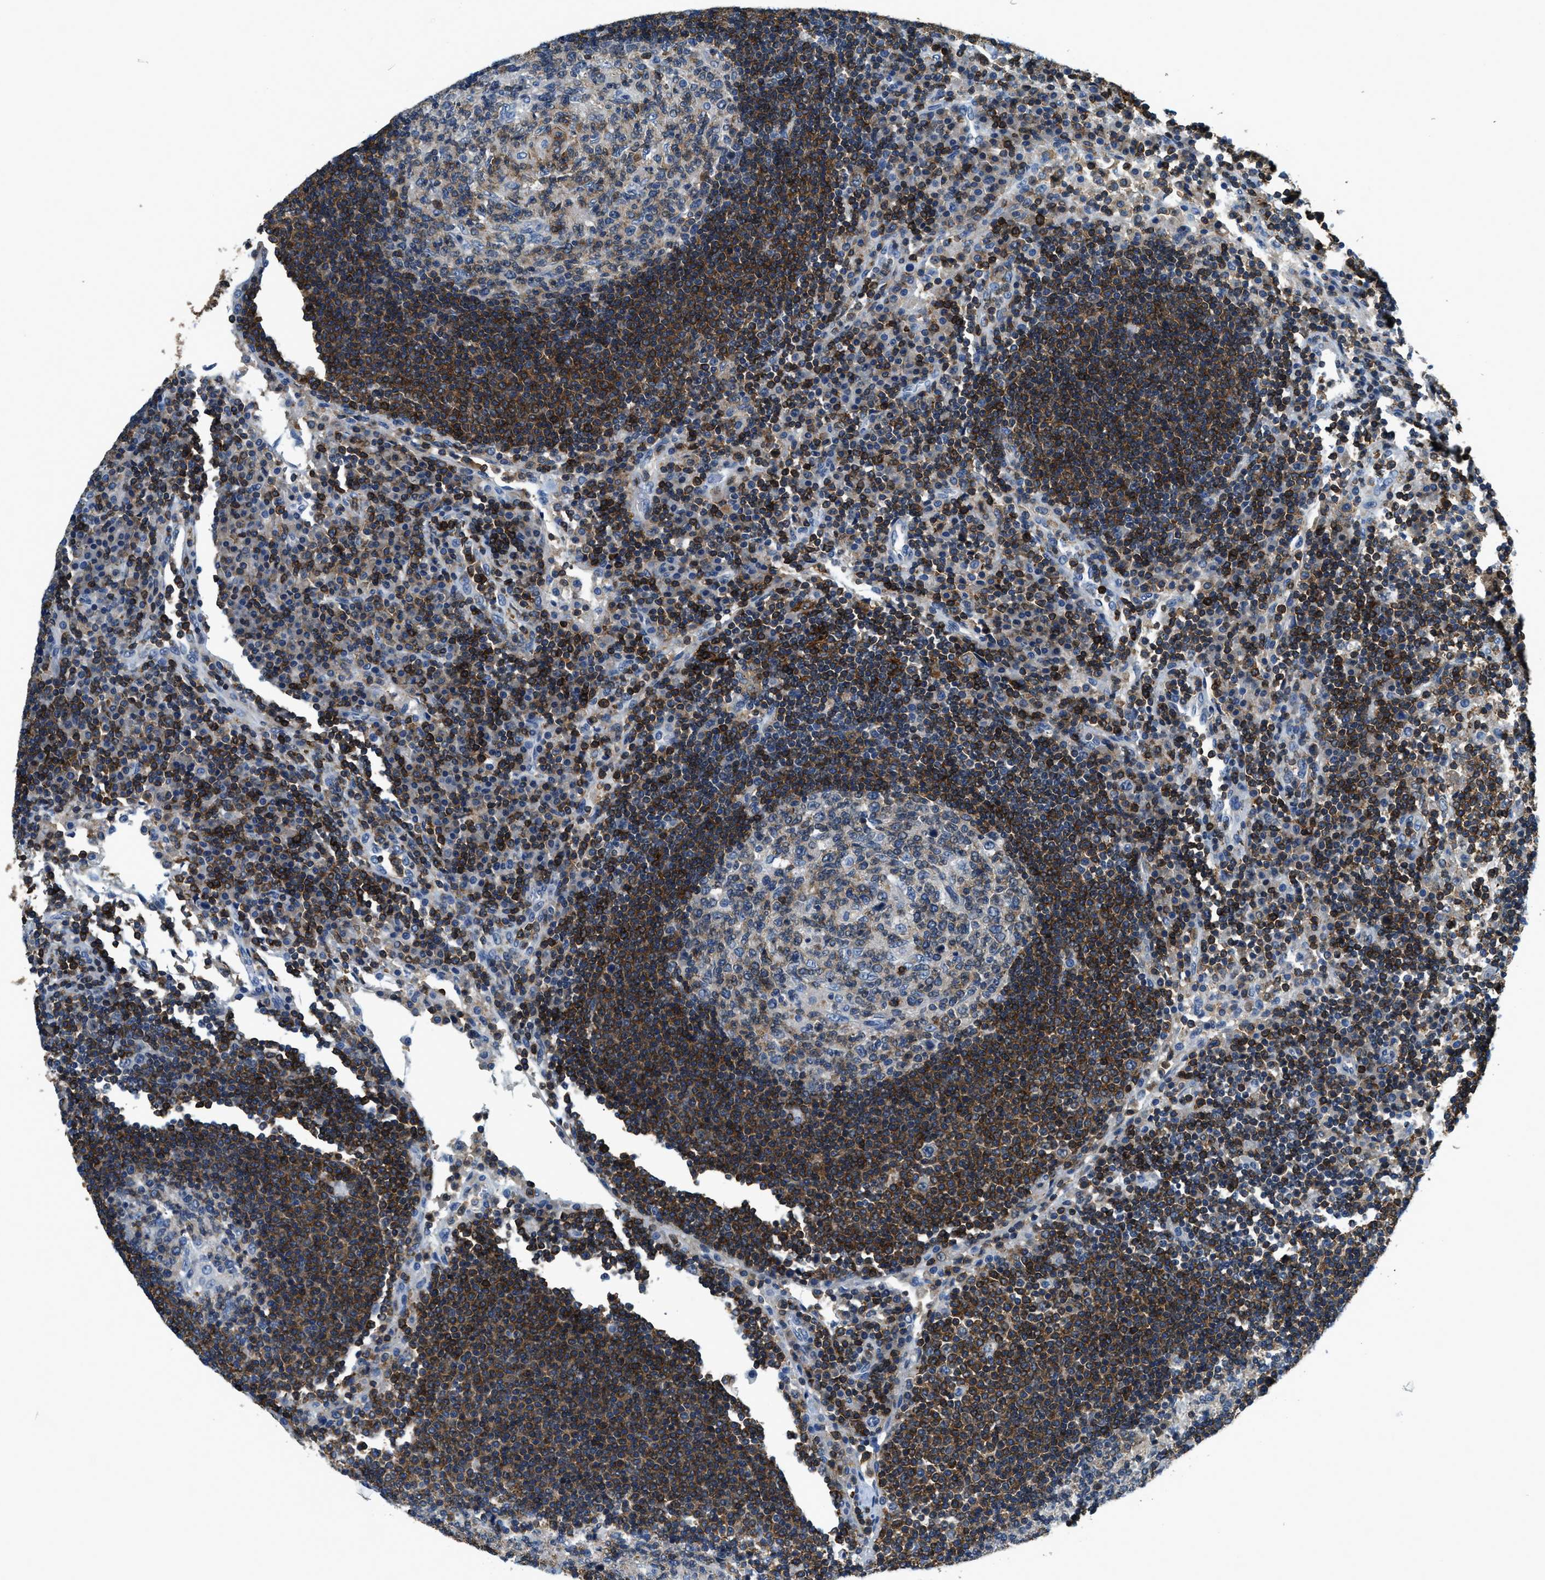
{"staining": {"intensity": "moderate", "quantity": "25%-75%", "location": "cytoplasmic/membranous"}, "tissue": "lymph node", "cell_type": "Germinal center cells", "image_type": "normal", "snomed": [{"axis": "morphology", "description": "Normal tissue, NOS"}, {"axis": "topography", "description": "Lymph node"}], "caption": "Approximately 25%-75% of germinal center cells in normal lymph node show moderate cytoplasmic/membranous protein positivity as visualized by brown immunohistochemical staining.", "gene": "MYO1G", "patient": {"sex": "female", "age": 53}}